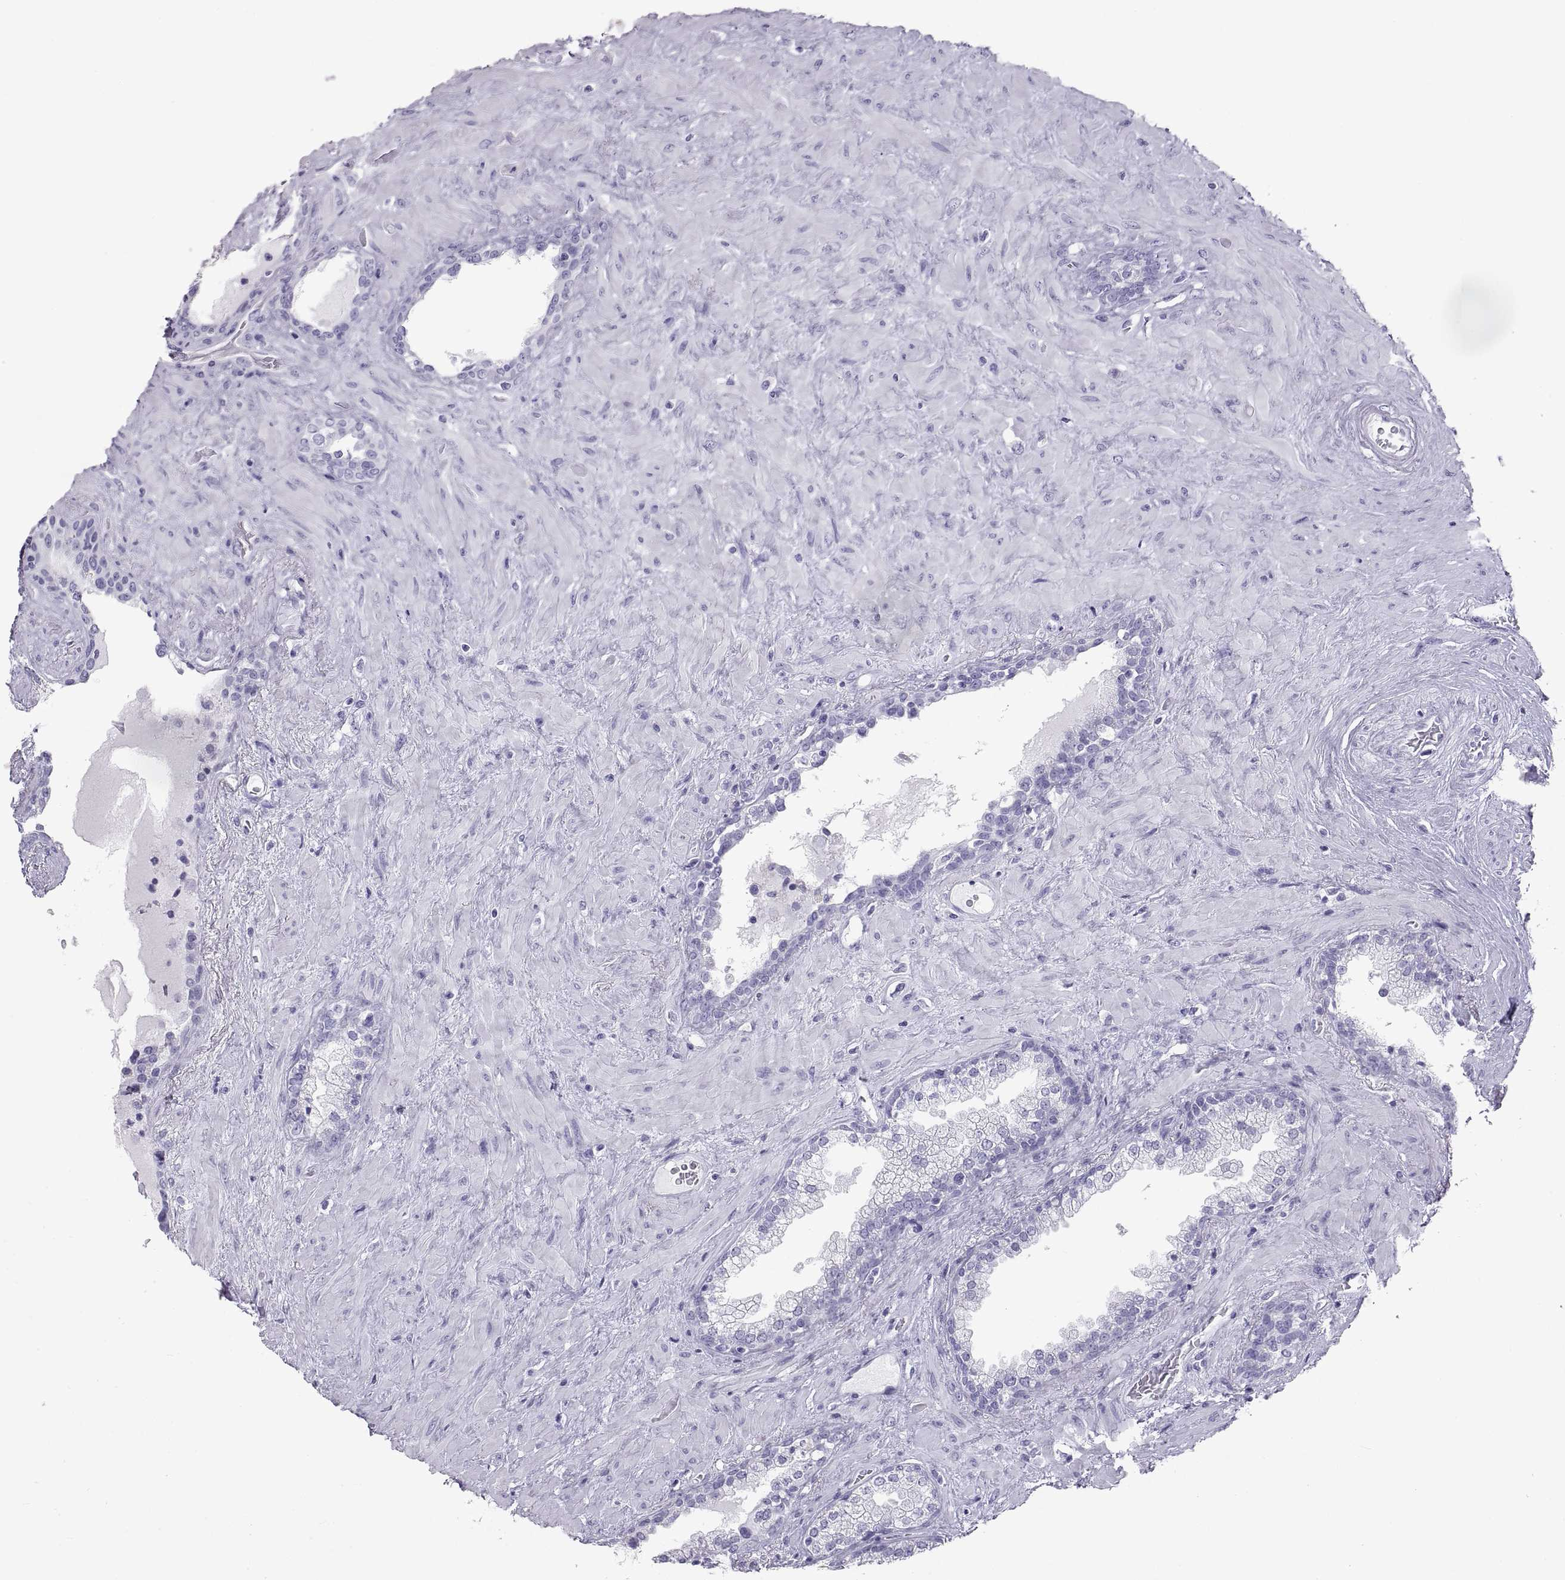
{"staining": {"intensity": "negative", "quantity": "none", "location": "none"}, "tissue": "prostate", "cell_type": "Glandular cells", "image_type": "normal", "snomed": [{"axis": "morphology", "description": "Normal tissue, NOS"}, {"axis": "topography", "description": "Prostate"}], "caption": "DAB (3,3'-diaminobenzidine) immunohistochemical staining of normal prostate demonstrates no significant expression in glandular cells. (DAB (3,3'-diaminobenzidine) immunohistochemistry, high magnification).", "gene": "RLBP1", "patient": {"sex": "male", "age": 63}}